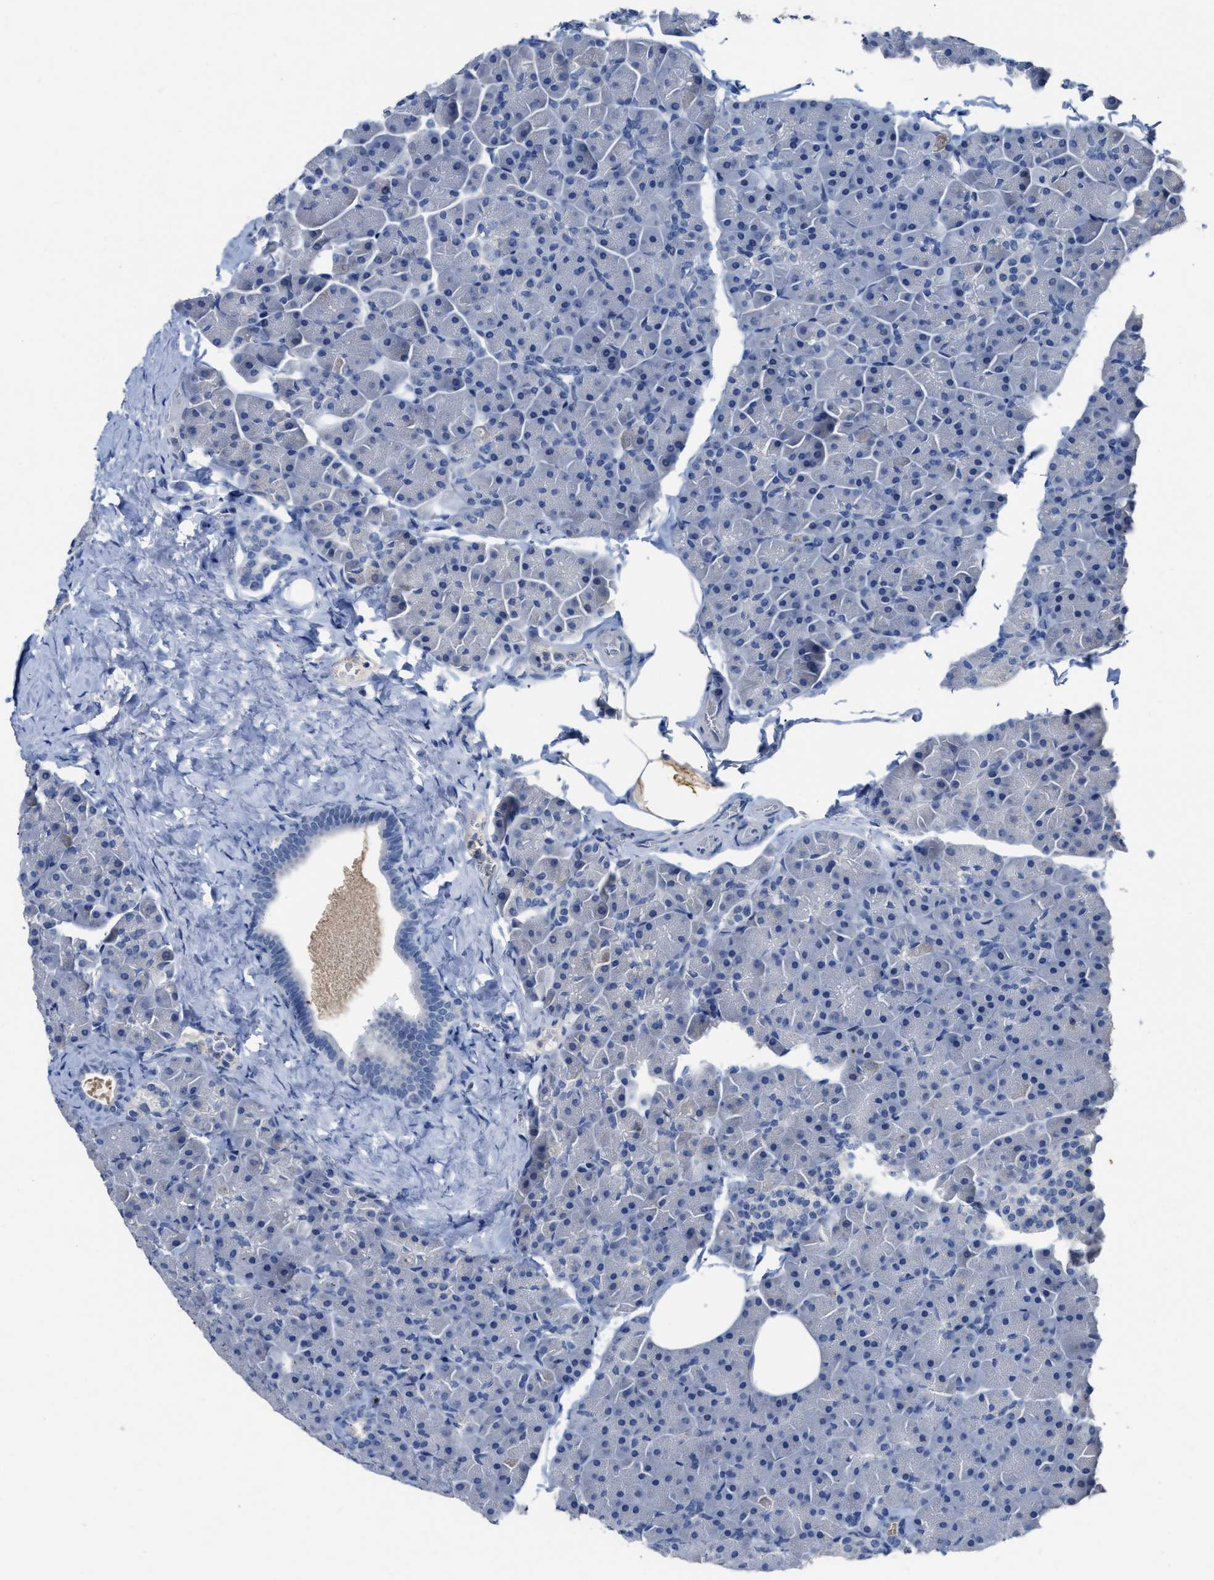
{"staining": {"intensity": "negative", "quantity": "none", "location": "none"}, "tissue": "pancreas", "cell_type": "Exocrine glandular cells", "image_type": "normal", "snomed": [{"axis": "morphology", "description": "Normal tissue, NOS"}, {"axis": "topography", "description": "Pancreas"}], "caption": "IHC histopathology image of unremarkable pancreas stained for a protein (brown), which shows no staining in exocrine glandular cells.", "gene": "CEACAM5", "patient": {"sex": "male", "age": 35}}